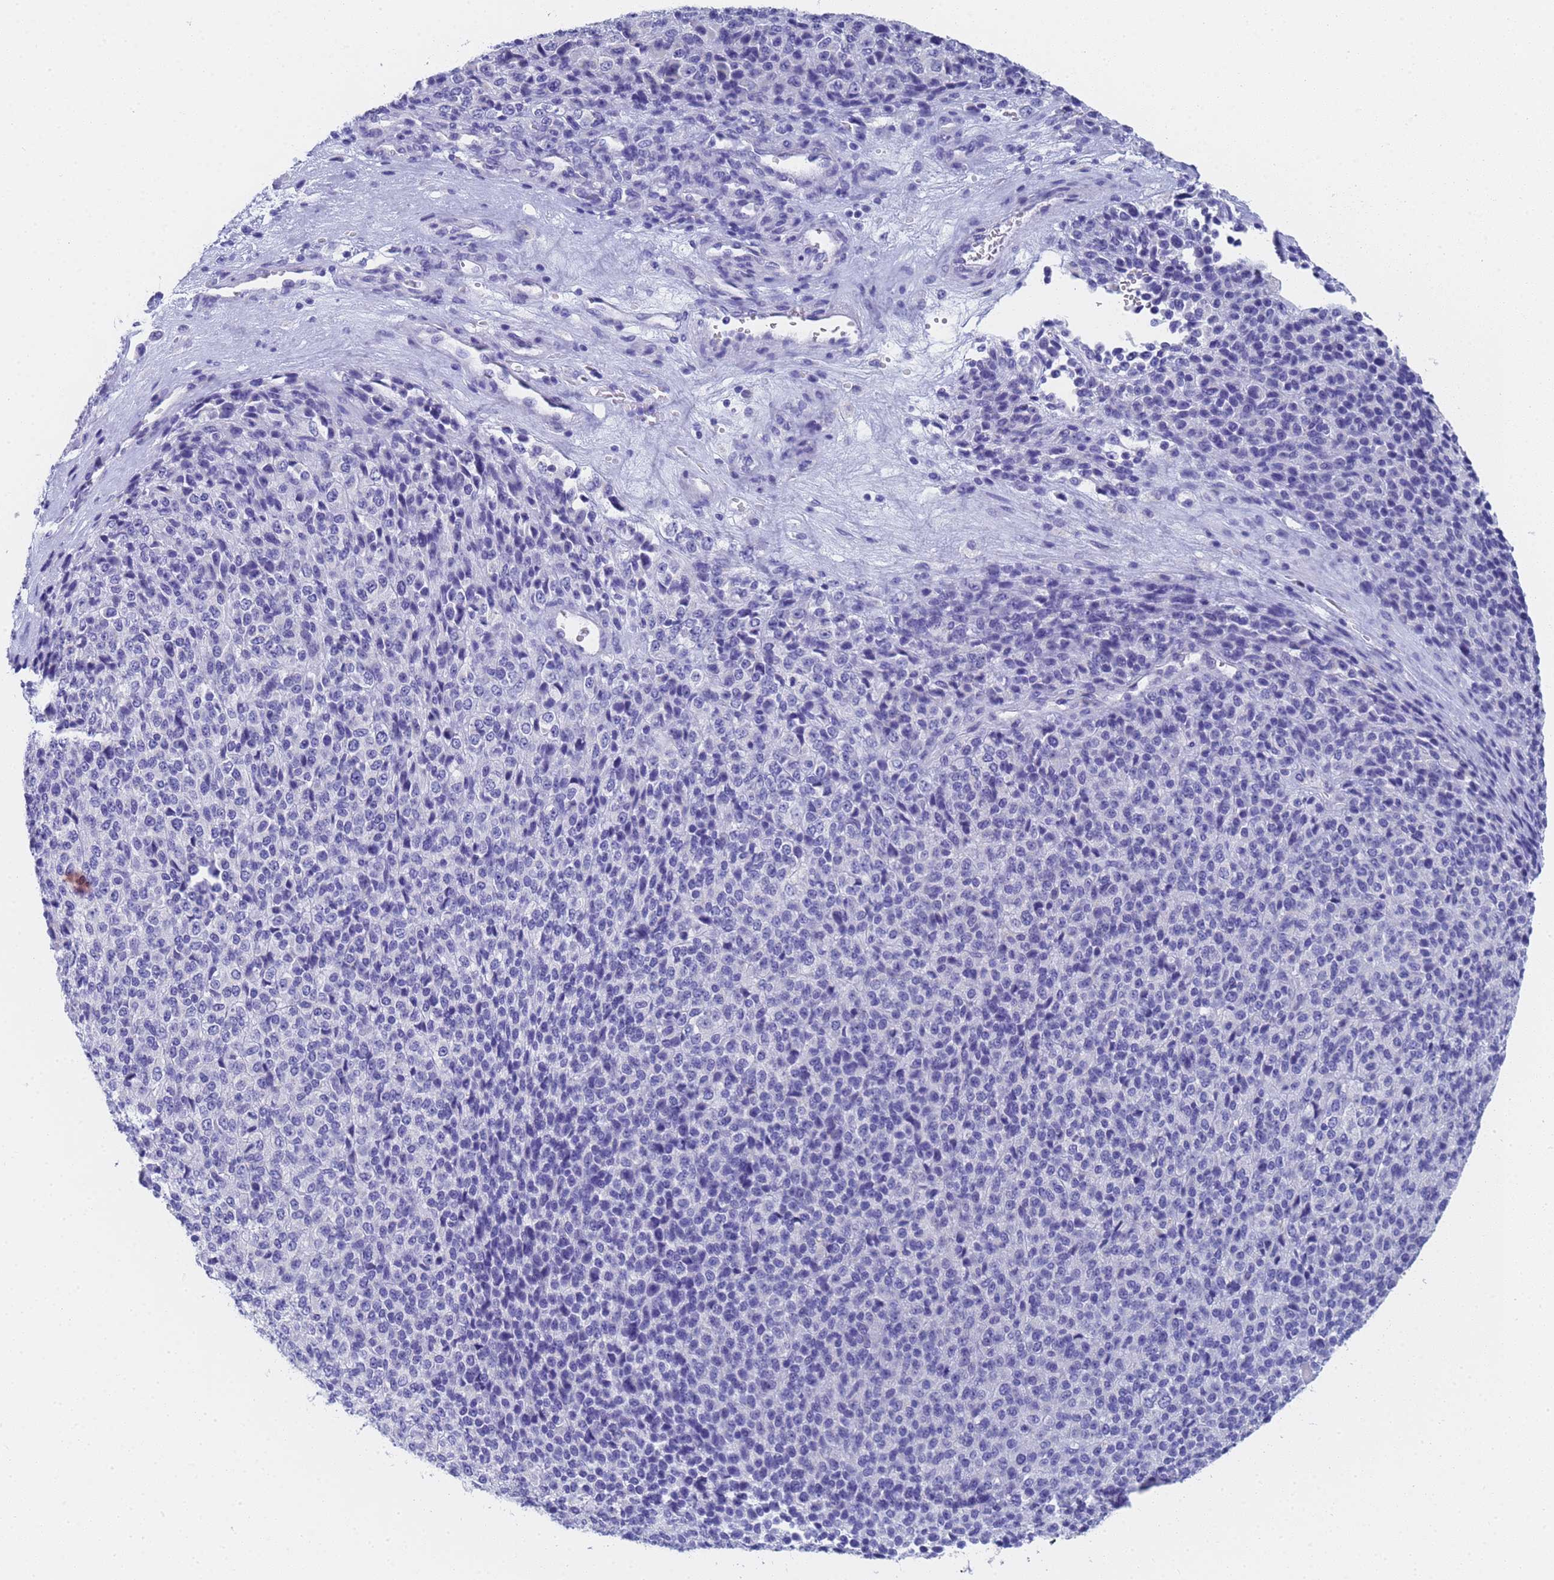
{"staining": {"intensity": "negative", "quantity": "none", "location": "none"}, "tissue": "melanoma", "cell_type": "Tumor cells", "image_type": "cancer", "snomed": [{"axis": "morphology", "description": "Malignant melanoma, Metastatic site"}, {"axis": "topography", "description": "Brain"}], "caption": "Malignant melanoma (metastatic site) stained for a protein using immunohistochemistry displays no positivity tumor cells.", "gene": "STATH", "patient": {"sex": "female", "age": 56}}